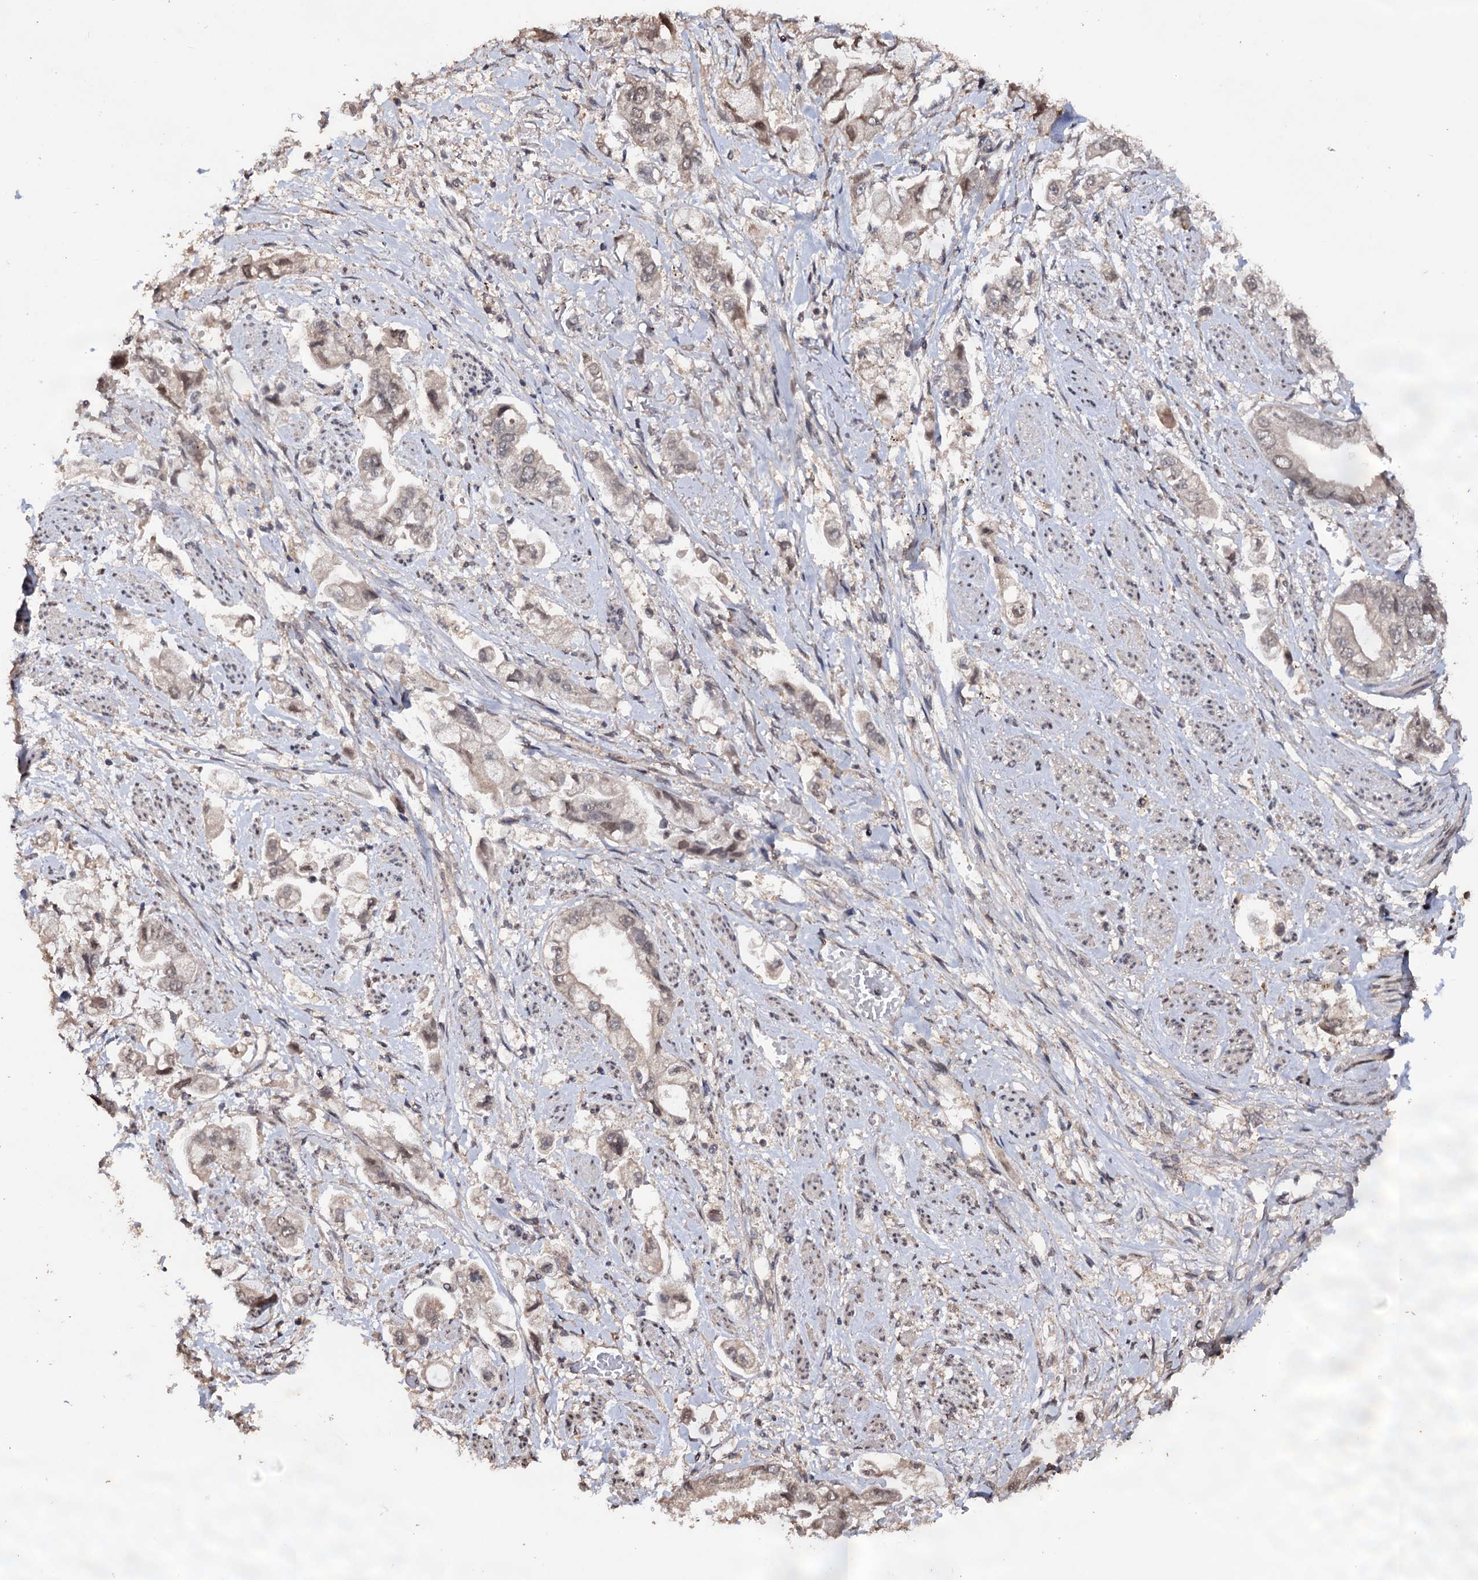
{"staining": {"intensity": "weak", "quantity": "<25%", "location": "cytoplasmic/membranous"}, "tissue": "stomach cancer", "cell_type": "Tumor cells", "image_type": "cancer", "snomed": [{"axis": "morphology", "description": "Adenocarcinoma, NOS"}, {"axis": "topography", "description": "Stomach"}], "caption": "An image of human stomach cancer is negative for staining in tumor cells.", "gene": "KLF5", "patient": {"sex": "male", "age": 62}}